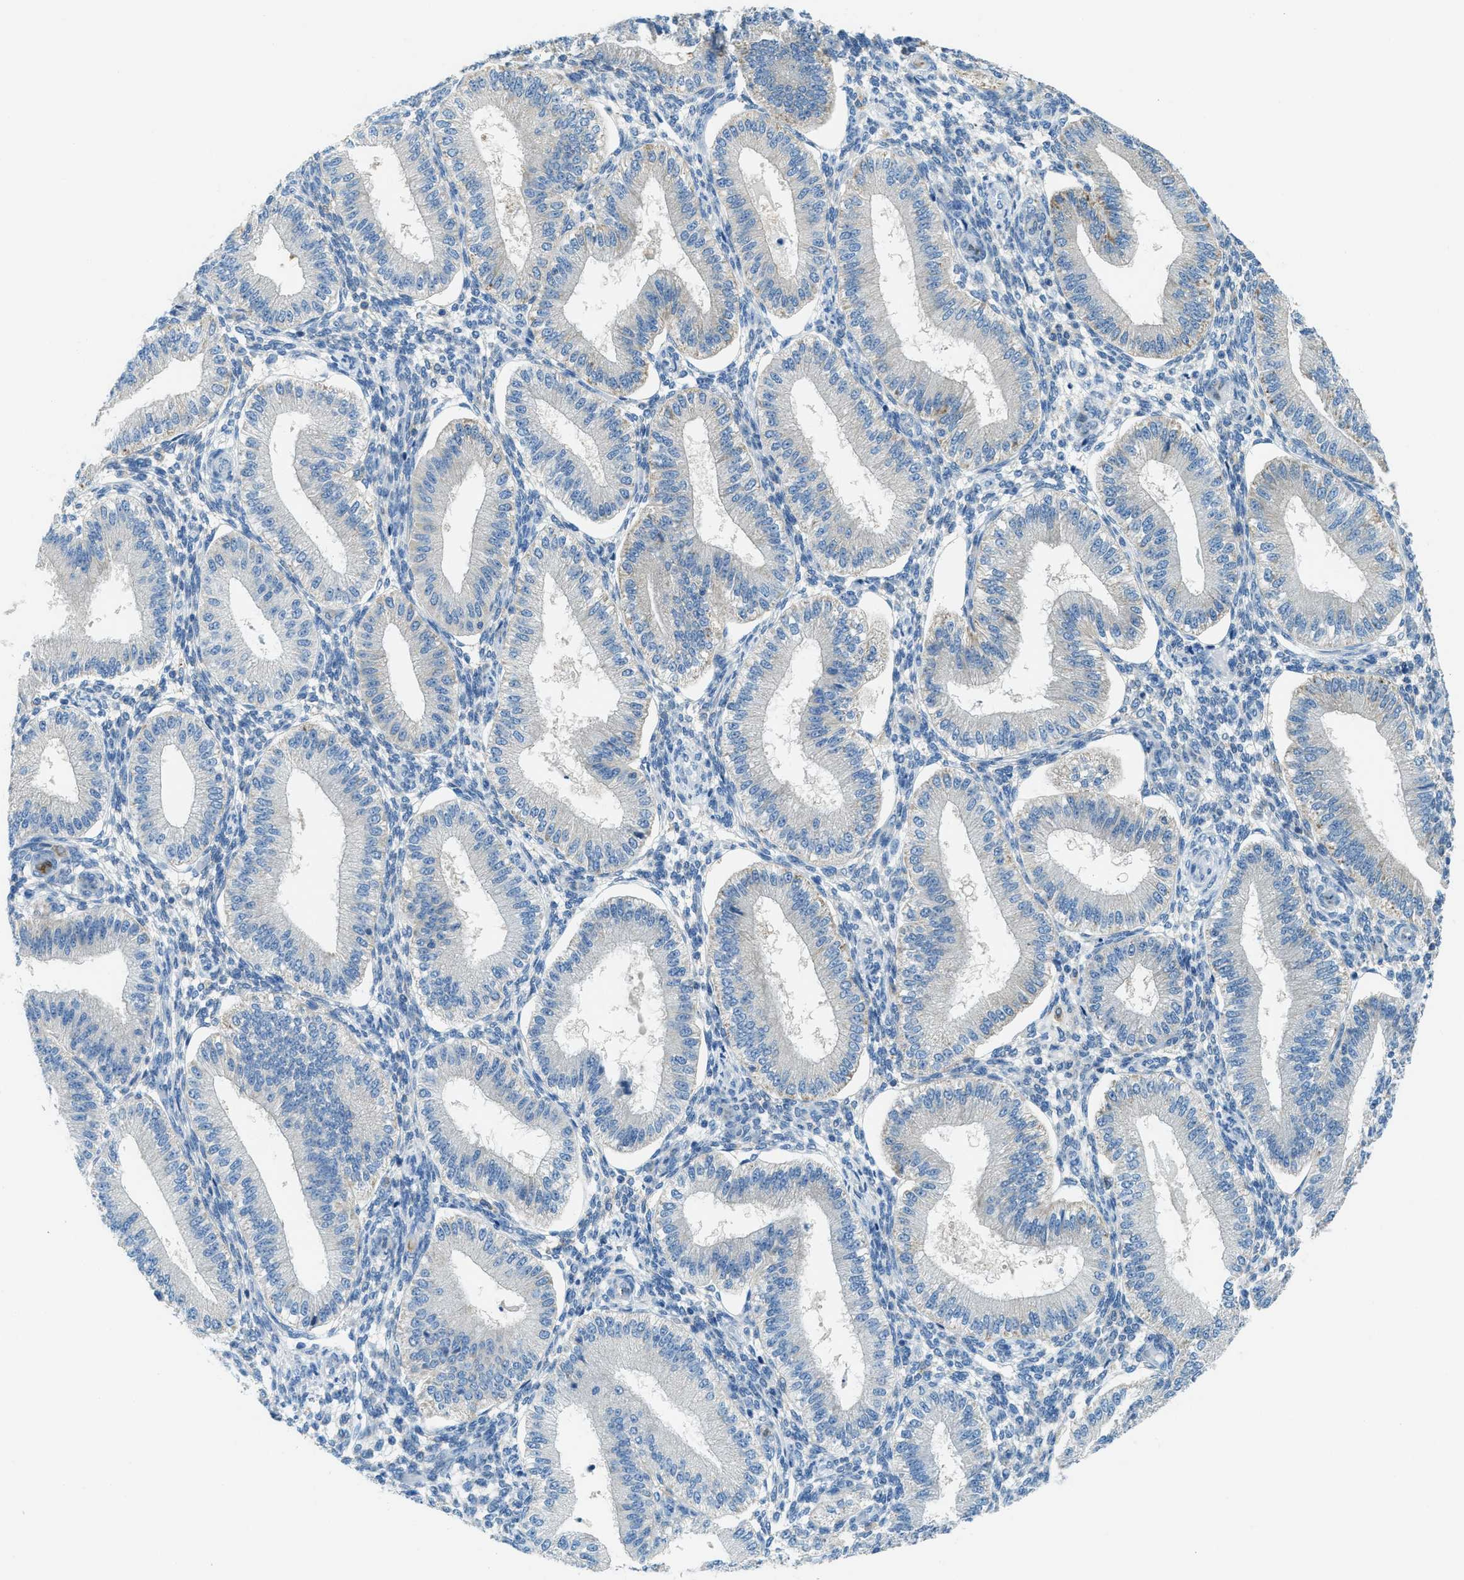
{"staining": {"intensity": "negative", "quantity": "none", "location": "none"}, "tissue": "endometrium", "cell_type": "Cells in endometrial stroma", "image_type": "normal", "snomed": [{"axis": "morphology", "description": "Normal tissue, NOS"}, {"axis": "topography", "description": "Endometrium"}], "caption": "DAB (3,3'-diaminobenzidine) immunohistochemical staining of benign human endometrium displays no significant positivity in cells in endometrial stroma.", "gene": "MATCAP2", "patient": {"sex": "female", "age": 39}}